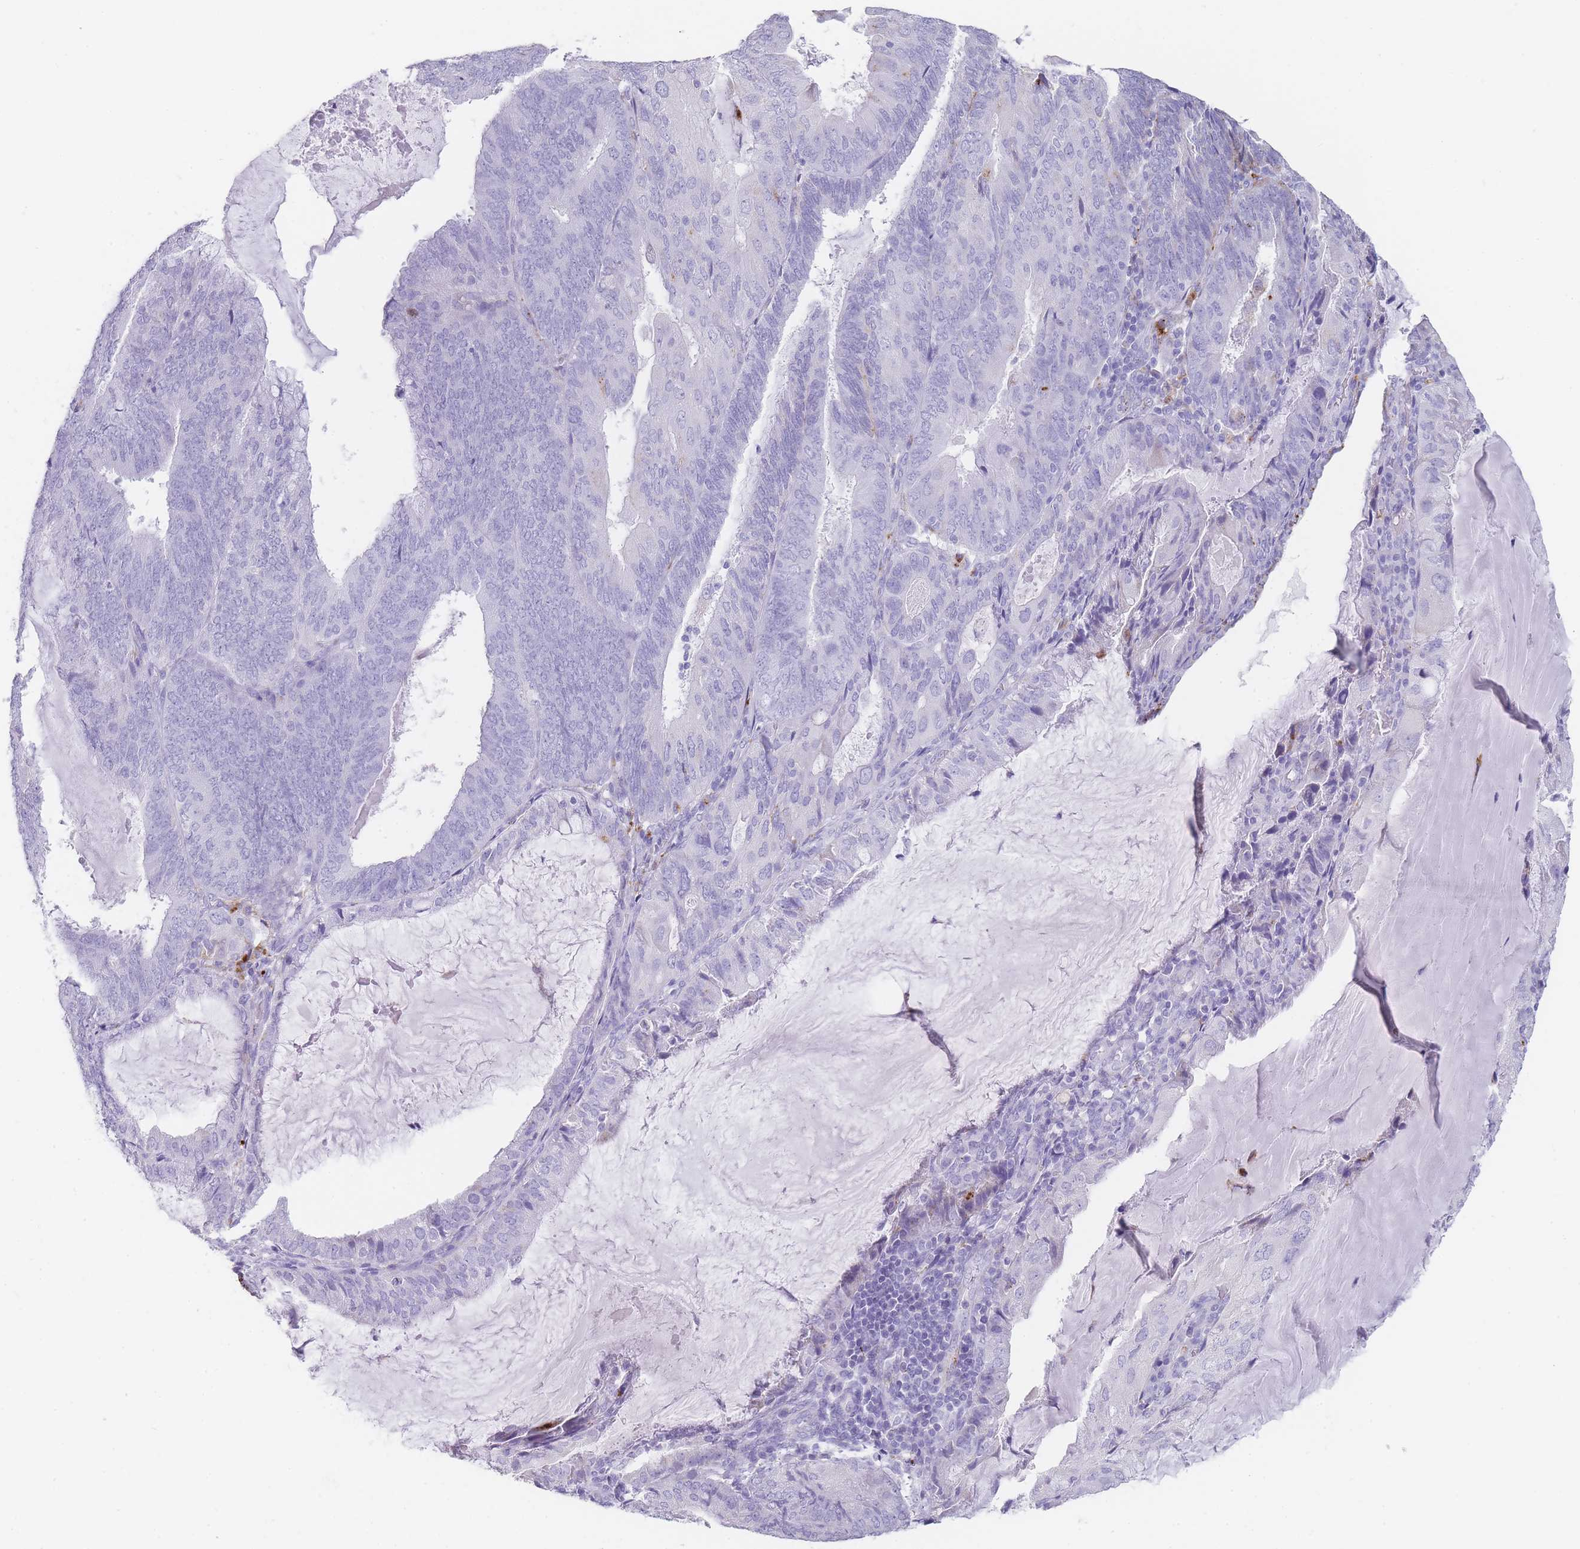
{"staining": {"intensity": "negative", "quantity": "none", "location": "none"}, "tissue": "endometrial cancer", "cell_type": "Tumor cells", "image_type": "cancer", "snomed": [{"axis": "morphology", "description": "Adenocarcinoma, NOS"}, {"axis": "topography", "description": "Endometrium"}], "caption": "A histopathology image of adenocarcinoma (endometrial) stained for a protein demonstrates no brown staining in tumor cells.", "gene": "RHO", "patient": {"sex": "female", "age": 81}}